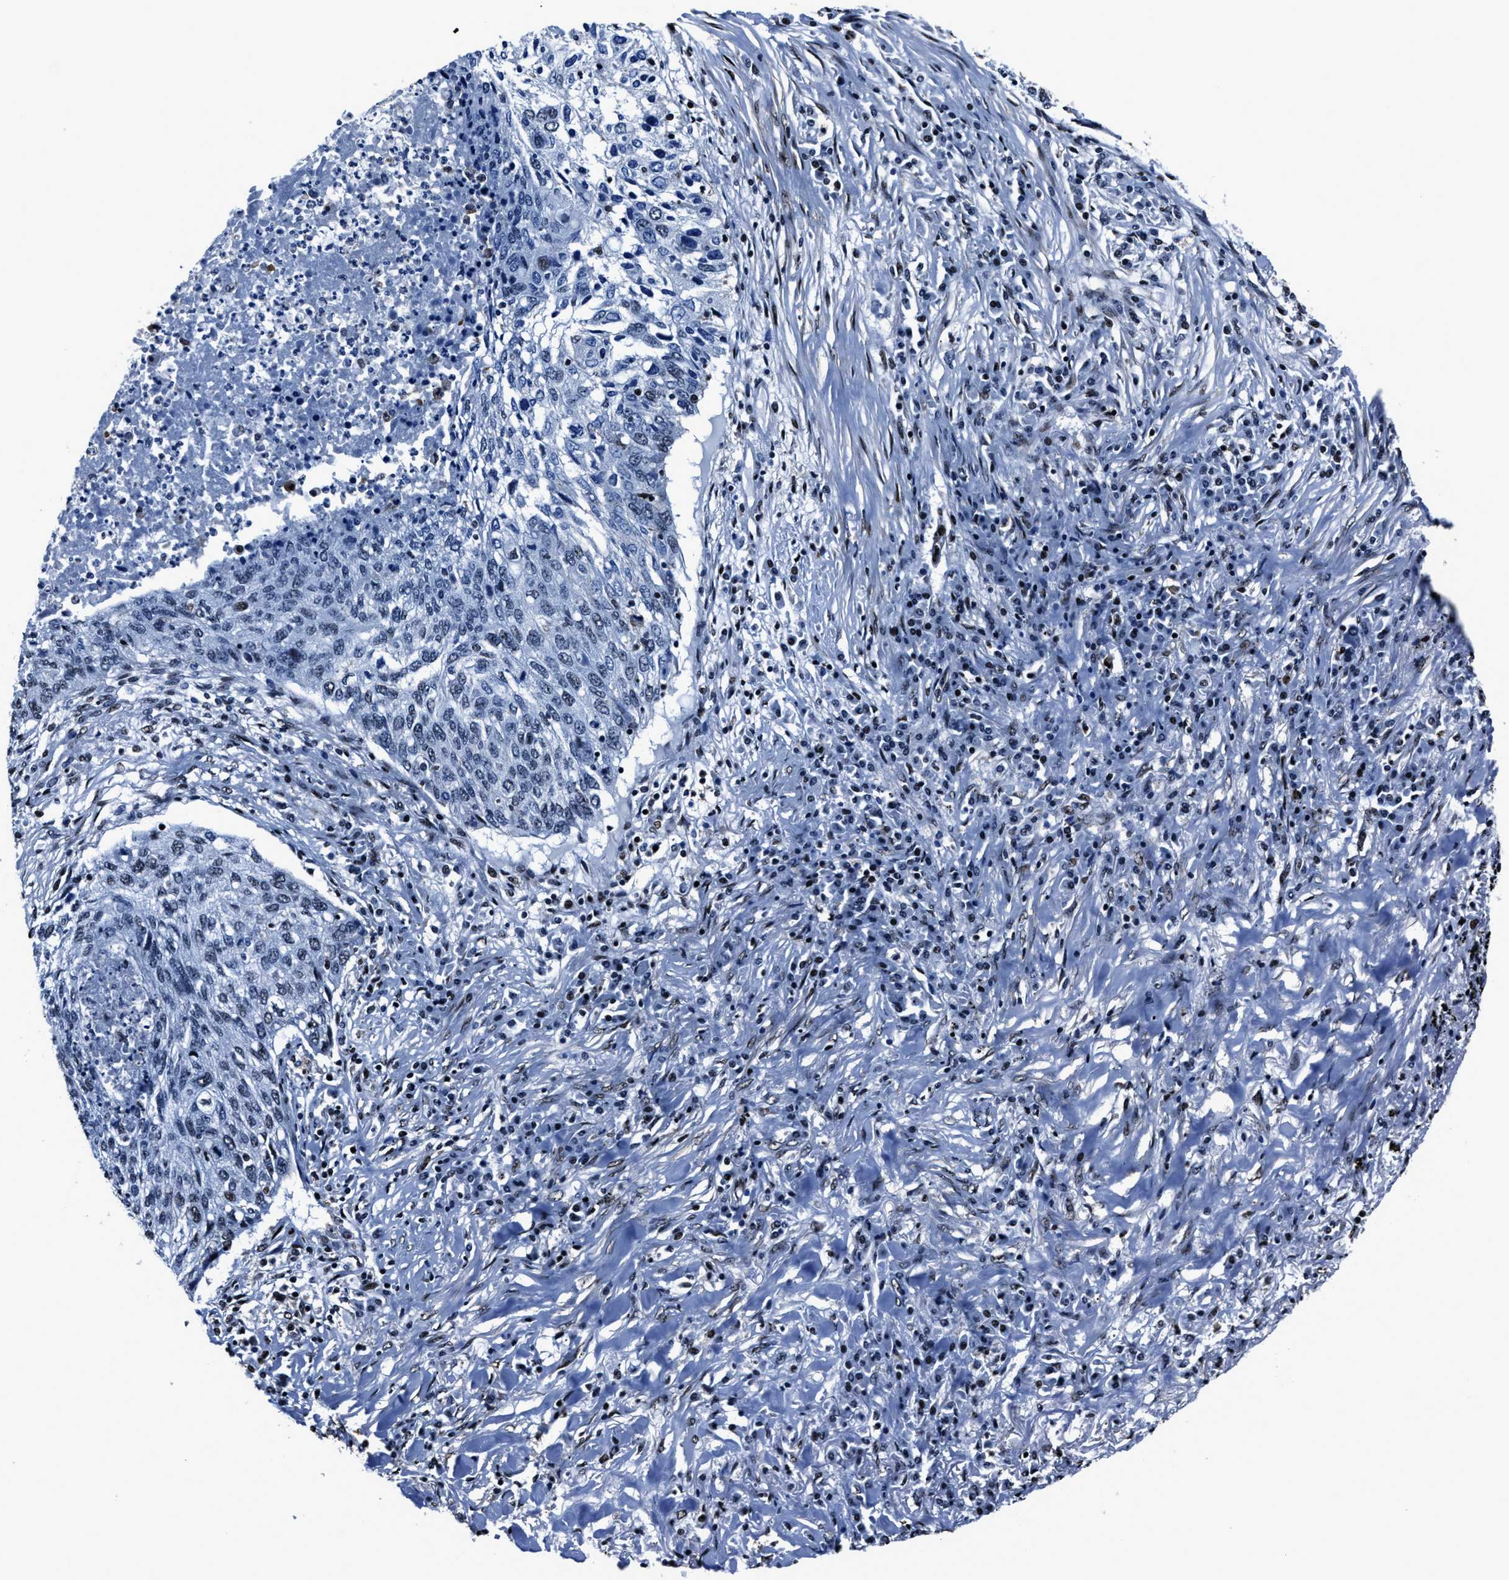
{"staining": {"intensity": "negative", "quantity": "none", "location": "none"}, "tissue": "lung cancer", "cell_type": "Tumor cells", "image_type": "cancer", "snomed": [{"axis": "morphology", "description": "Squamous cell carcinoma, NOS"}, {"axis": "topography", "description": "Lung"}], "caption": "There is no significant positivity in tumor cells of lung squamous cell carcinoma. Brightfield microscopy of immunohistochemistry stained with DAB (3,3'-diaminobenzidine) (brown) and hematoxylin (blue), captured at high magnification.", "gene": "PPIE", "patient": {"sex": "female", "age": 63}}